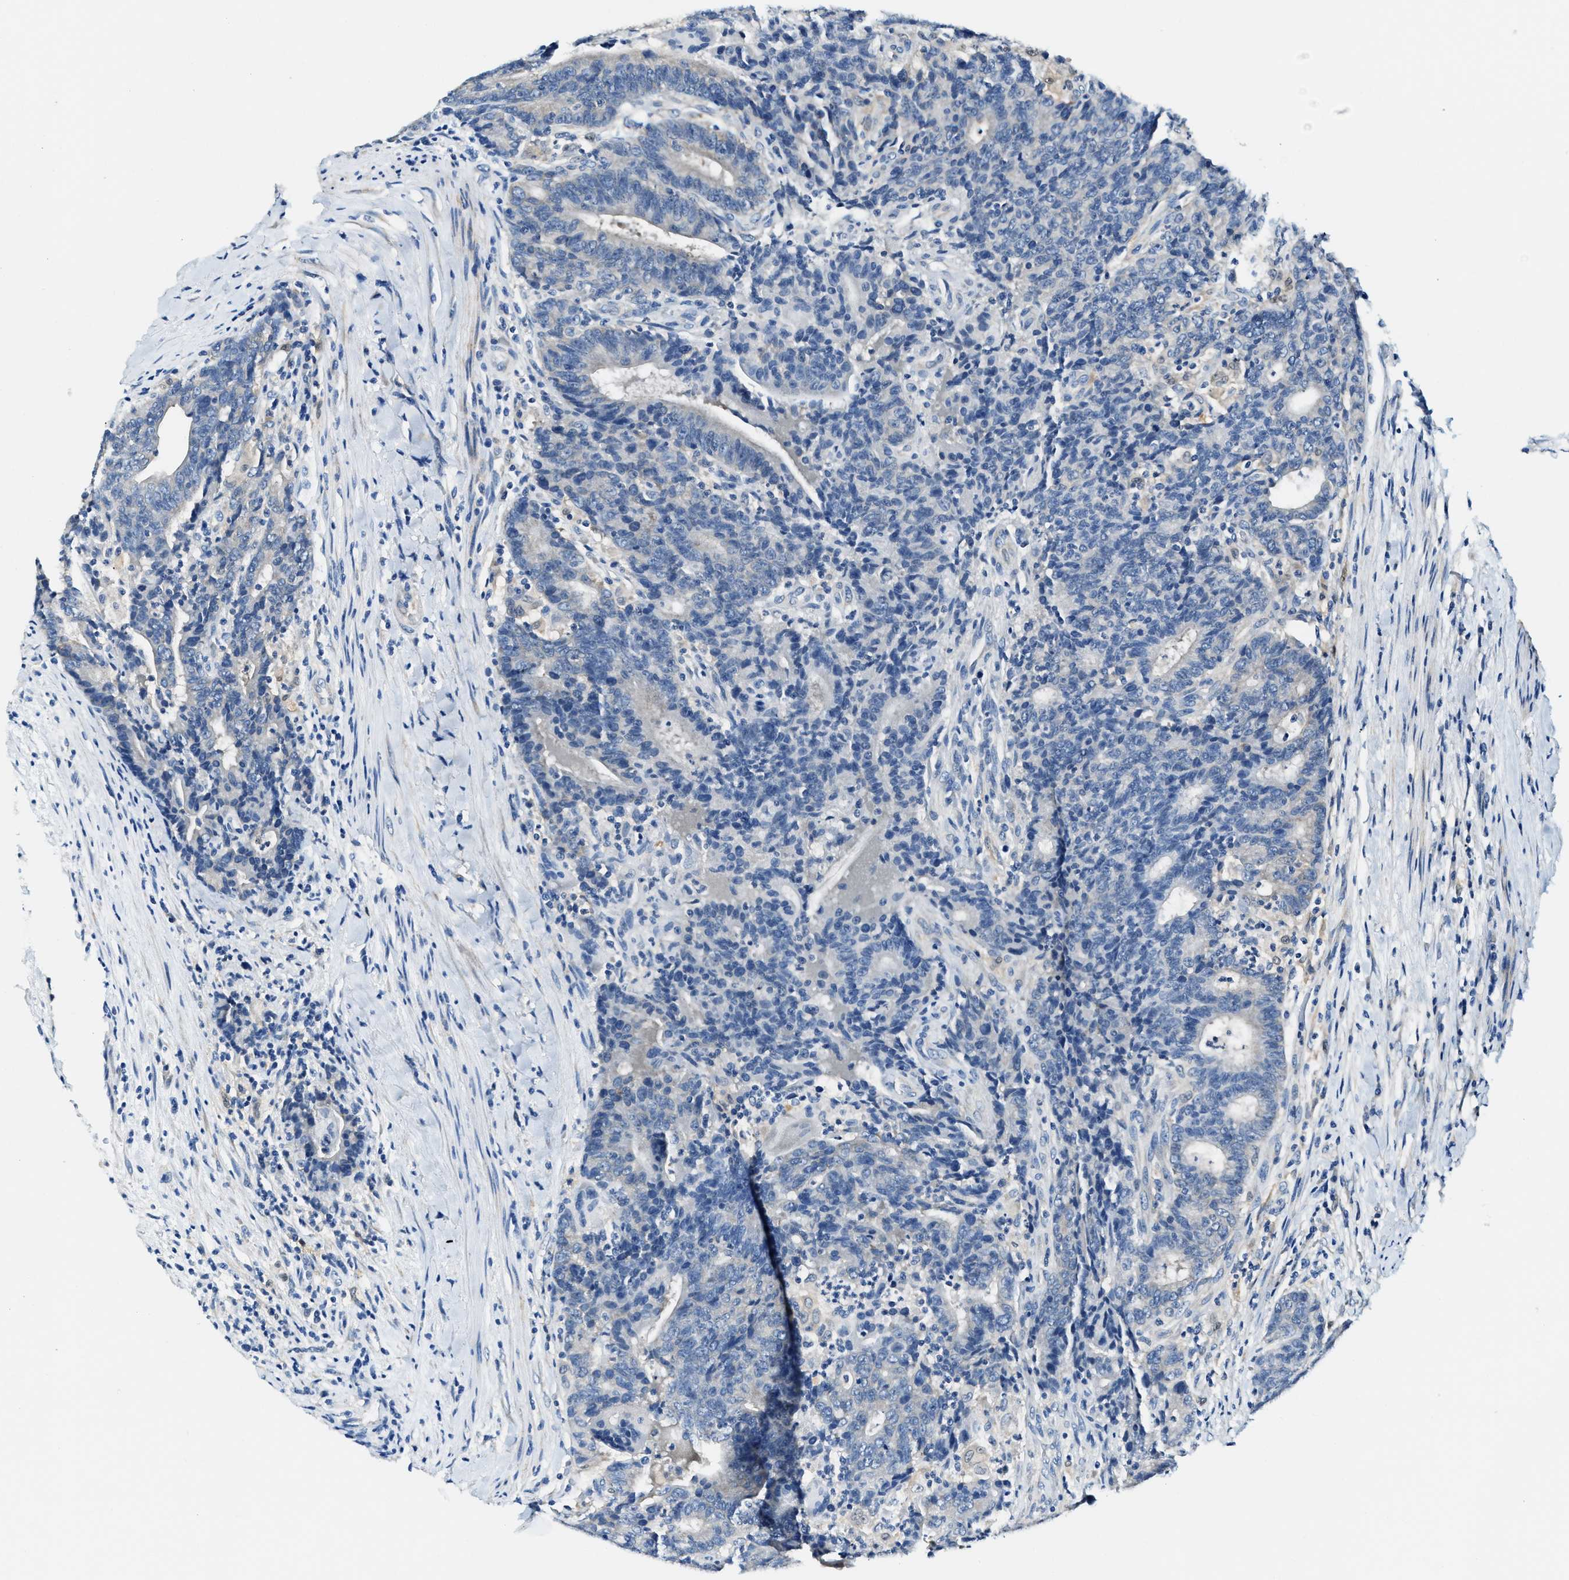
{"staining": {"intensity": "negative", "quantity": "none", "location": "none"}, "tissue": "colorectal cancer", "cell_type": "Tumor cells", "image_type": "cancer", "snomed": [{"axis": "morphology", "description": "Normal tissue, NOS"}, {"axis": "morphology", "description": "Adenocarcinoma, NOS"}, {"axis": "topography", "description": "Colon"}], "caption": "Photomicrograph shows no protein staining in tumor cells of adenocarcinoma (colorectal) tissue. (Brightfield microscopy of DAB immunohistochemistry (IHC) at high magnification).", "gene": "EIF2AK2", "patient": {"sex": "female", "age": 75}}